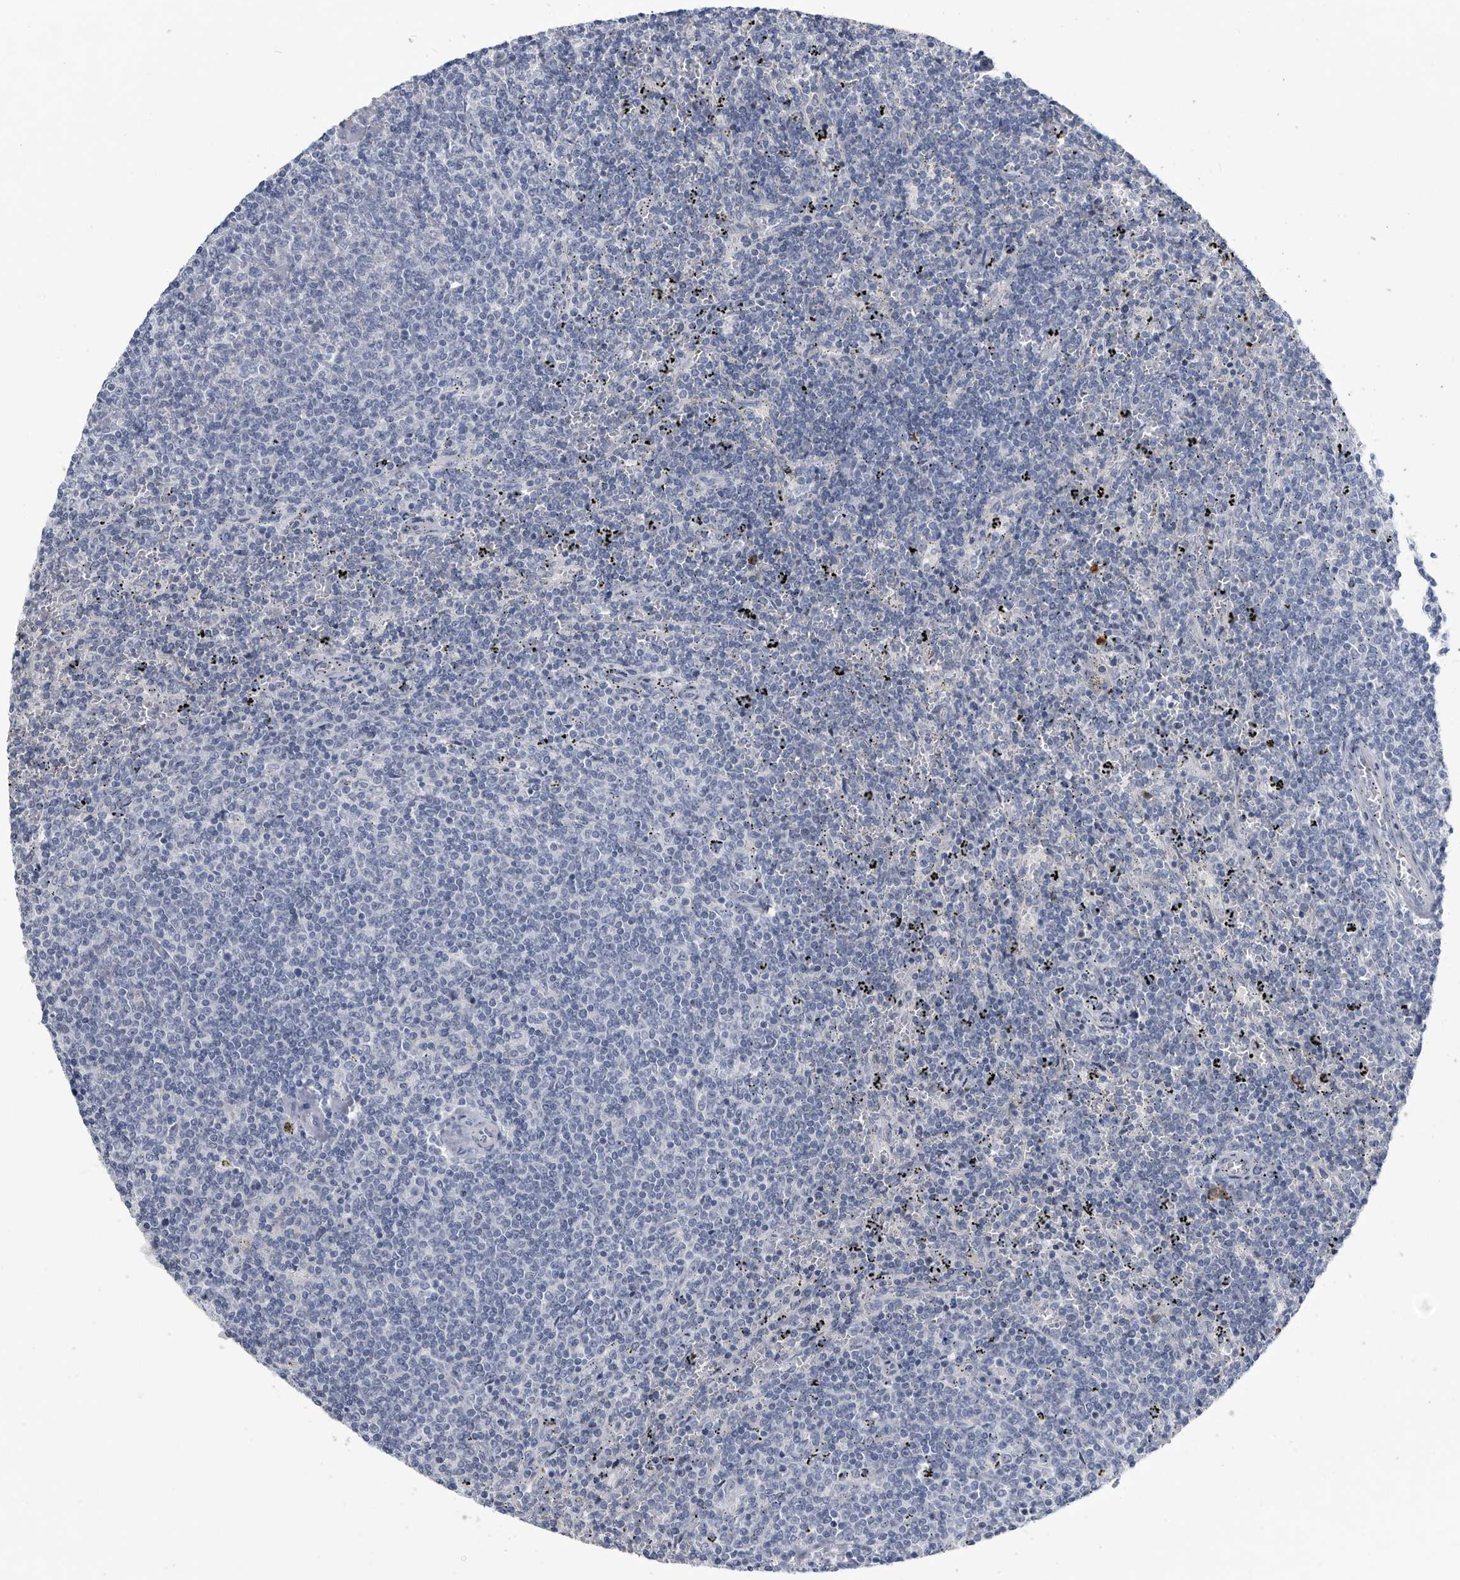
{"staining": {"intensity": "negative", "quantity": "none", "location": "none"}, "tissue": "lymphoma", "cell_type": "Tumor cells", "image_type": "cancer", "snomed": [{"axis": "morphology", "description": "Malignant lymphoma, non-Hodgkin's type, Low grade"}, {"axis": "topography", "description": "Spleen"}], "caption": "This is an immunohistochemistry (IHC) micrograph of human lymphoma. There is no positivity in tumor cells.", "gene": "BTBD6", "patient": {"sex": "female", "age": 50}}